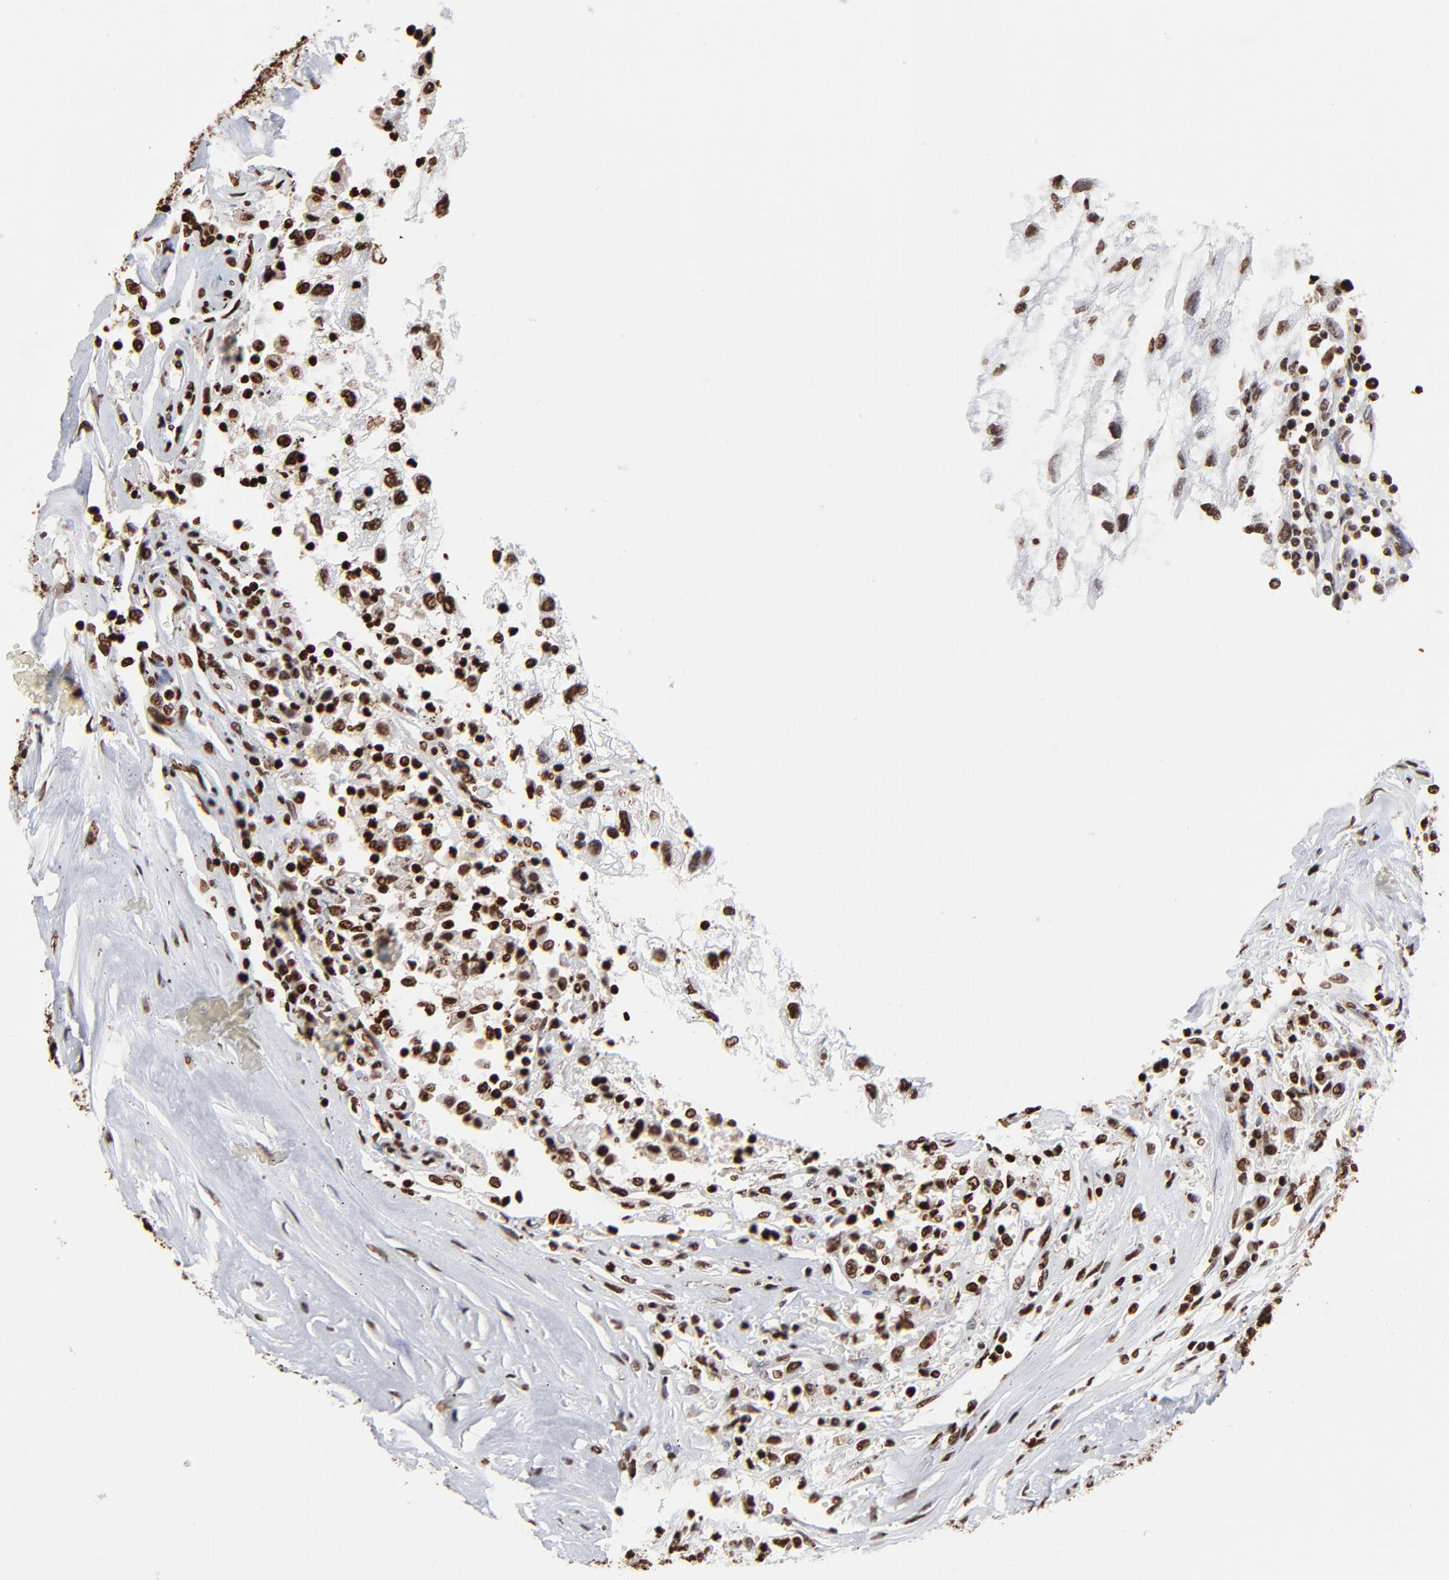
{"staining": {"intensity": "strong", "quantity": ">75%", "location": "nuclear"}, "tissue": "renal cancer", "cell_type": "Tumor cells", "image_type": "cancer", "snomed": [{"axis": "morphology", "description": "Normal tissue, NOS"}, {"axis": "morphology", "description": "Adenocarcinoma, NOS"}, {"axis": "topography", "description": "Kidney"}], "caption": "Immunohistochemical staining of human adenocarcinoma (renal) demonstrates high levels of strong nuclear expression in about >75% of tumor cells.", "gene": "ZNF544", "patient": {"sex": "male", "age": 71}}